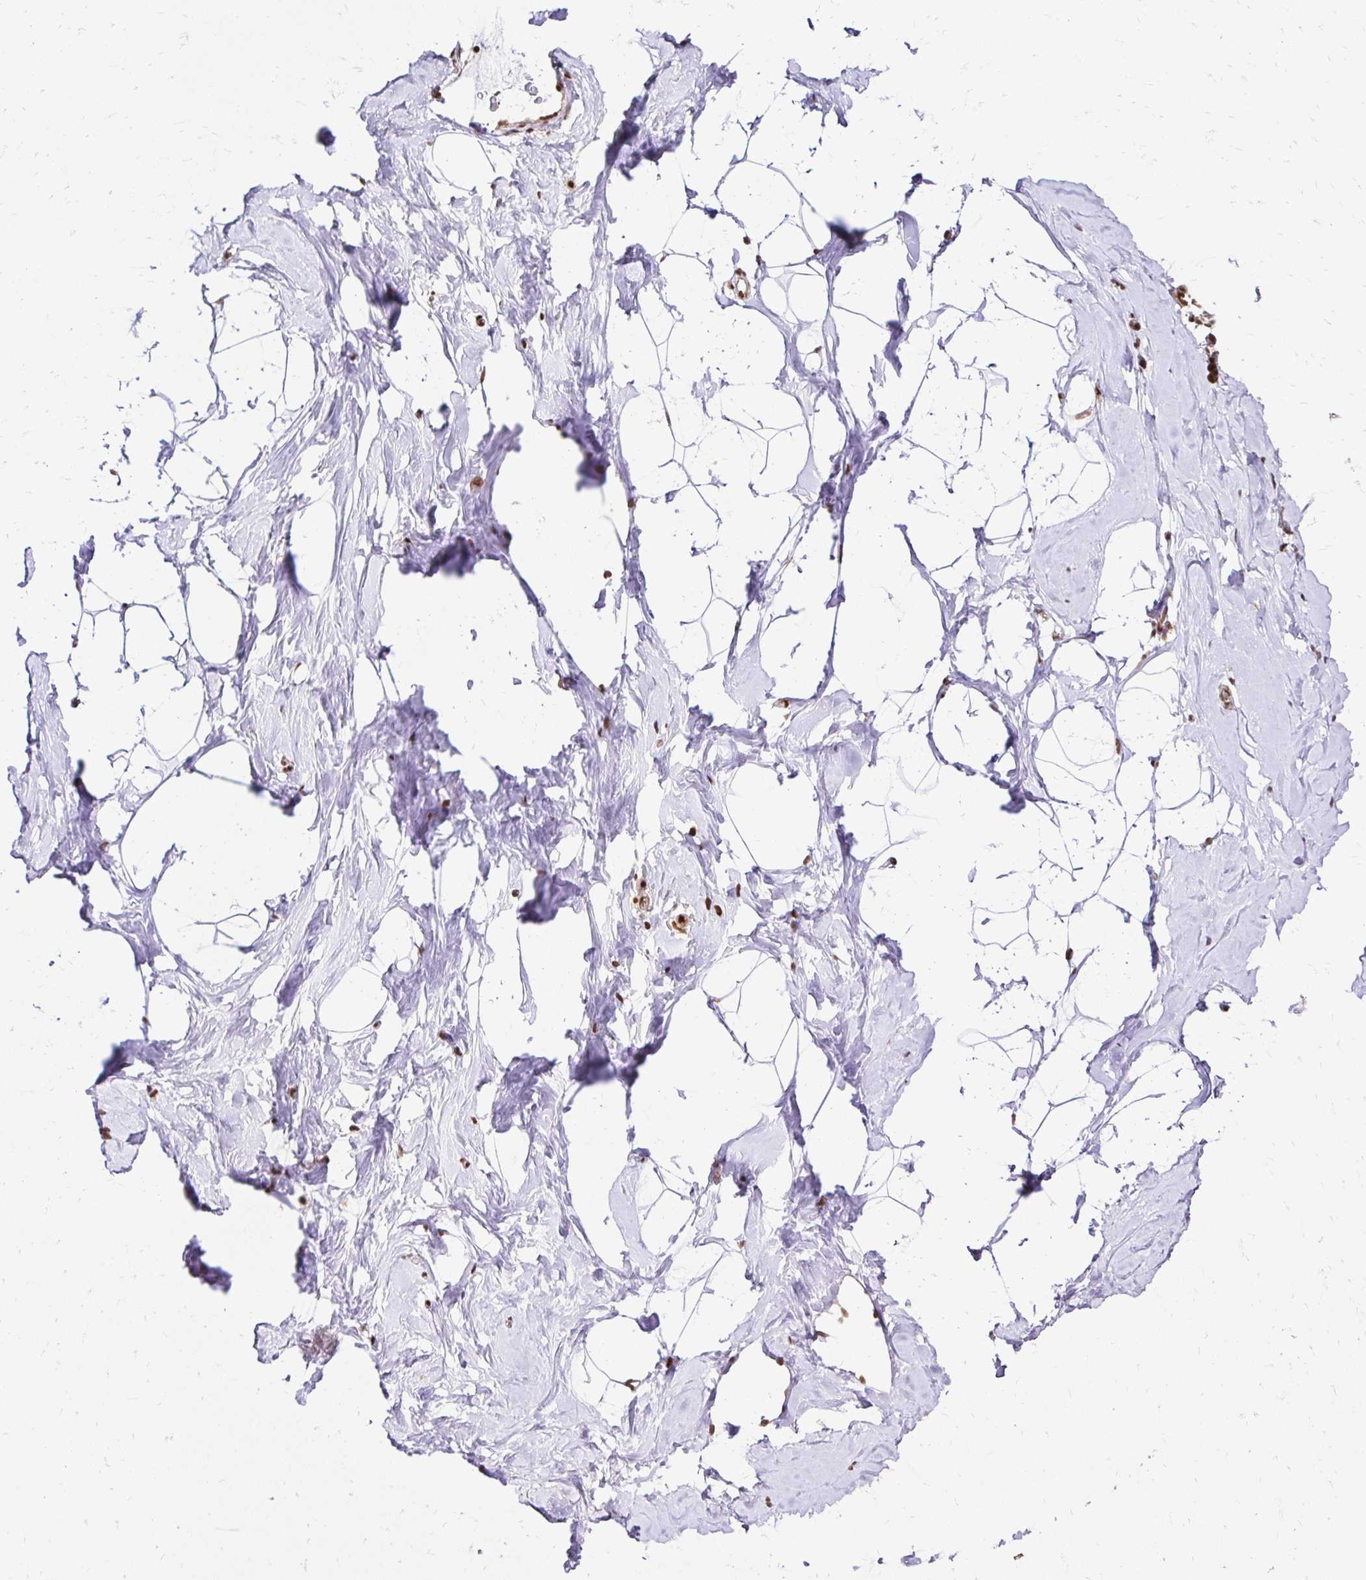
{"staining": {"intensity": "moderate", "quantity": ">75%", "location": "nuclear"}, "tissue": "breast", "cell_type": "Adipocytes", "image_type": "normal", "snomed": [{"axis": "morphology", "description": "Normal tissue, NOS"}, {"axis": "topography", "description": "Breast"}], "caption": "Adipocytes reveal medium levels of moderate nuclear expression in about >75% of cells in unremarkable breast.", "gene": "GLYR1", "patient": {"sex": "female", "age": 32}}